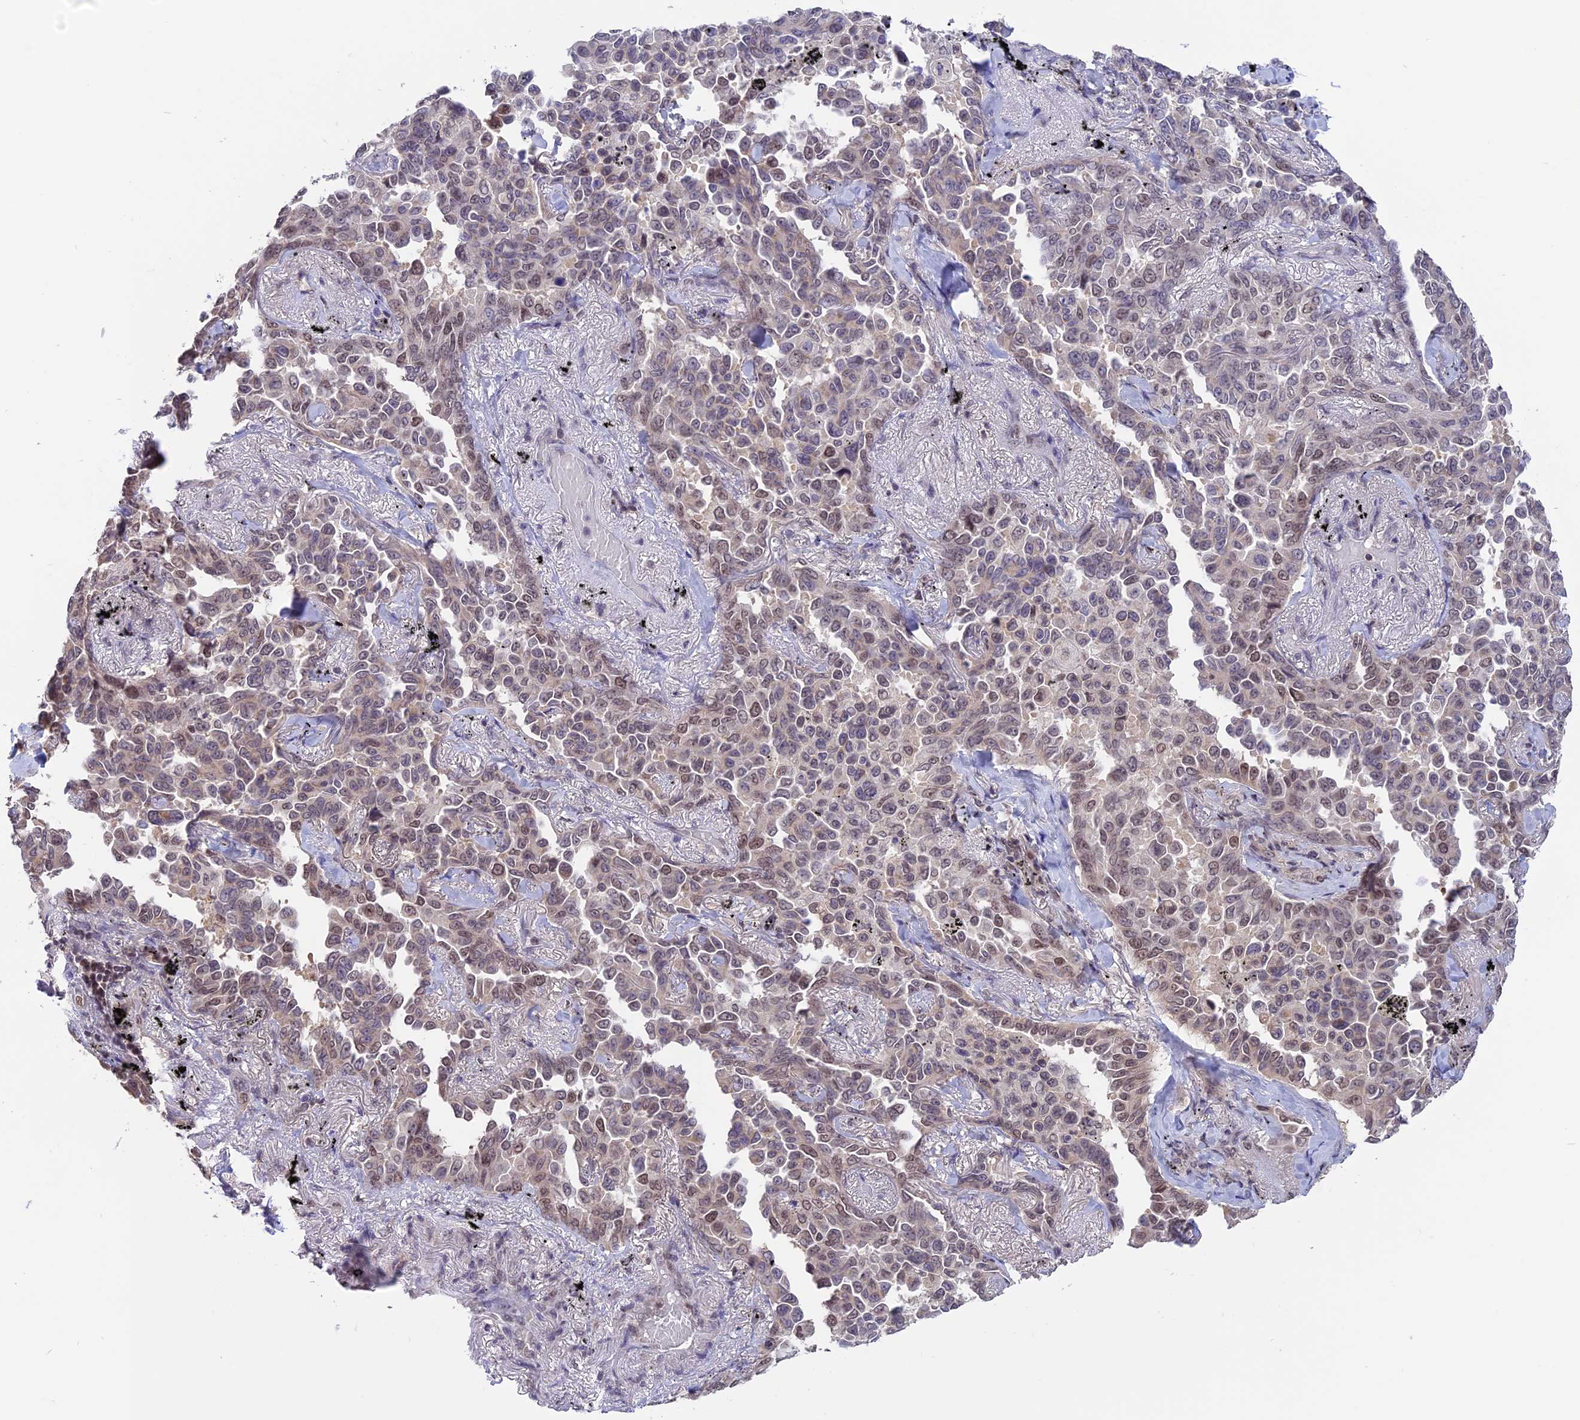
{"staining": {"intensity": "weak", "quantity": ">75%", "location": "nuclear"}, "tissue": "lung cancer", "cell_type": "Tumor cells", "image_type": "cancer", "snomed": [{"axis": "morphology", "description": "Adenocarcinoma, NOS"}, {"axis": "topography", "description": "Lung"}], "caption": "Lung cancer tissue shows weak nuclear positivity in about >75% of tumor cells", "gene": "RFC5", "patient": {"sex": "female", "age": 67}}